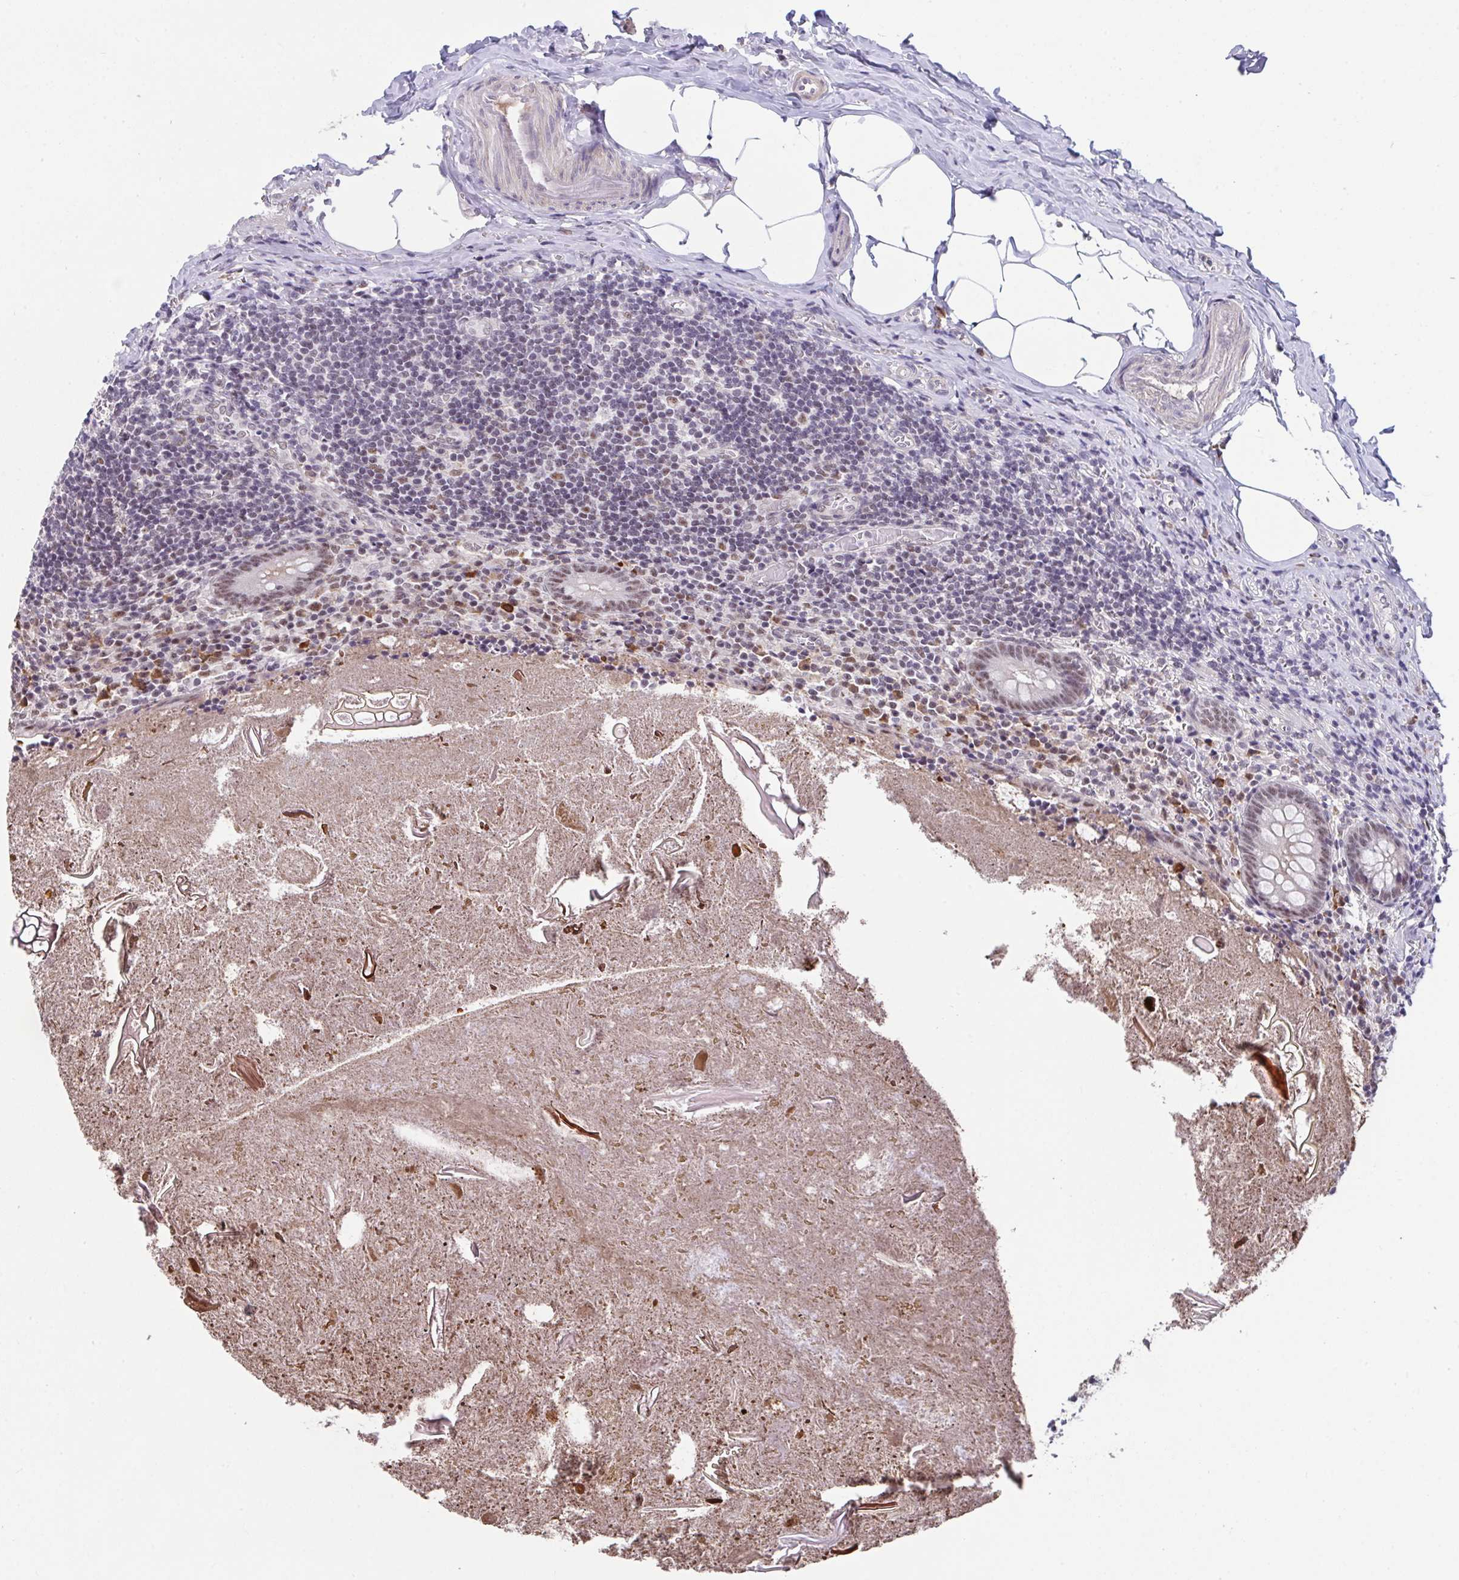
{"staining": {"intensity": "moderate", "quantity": ">75%", "location": "nuclear"}, "tissue": "appendix", "cell_type": "Glandular cells", "image_type": "normal", "snomed": [{"axis": "morphology", "description": "Normal tissue, NOS"}, {"axis": "topography", "description": "Appendix"}], "caption": "Immunohistochemical staining of benign human appendix displays >75% levels of moderate nuclear protein positivity in about >75% of glandular cells. The protein of interest is shown in brown color, while the nuclei are stained blue.", "gene": "RBBP6", "patient": {"sex": "female", "age": 17}}